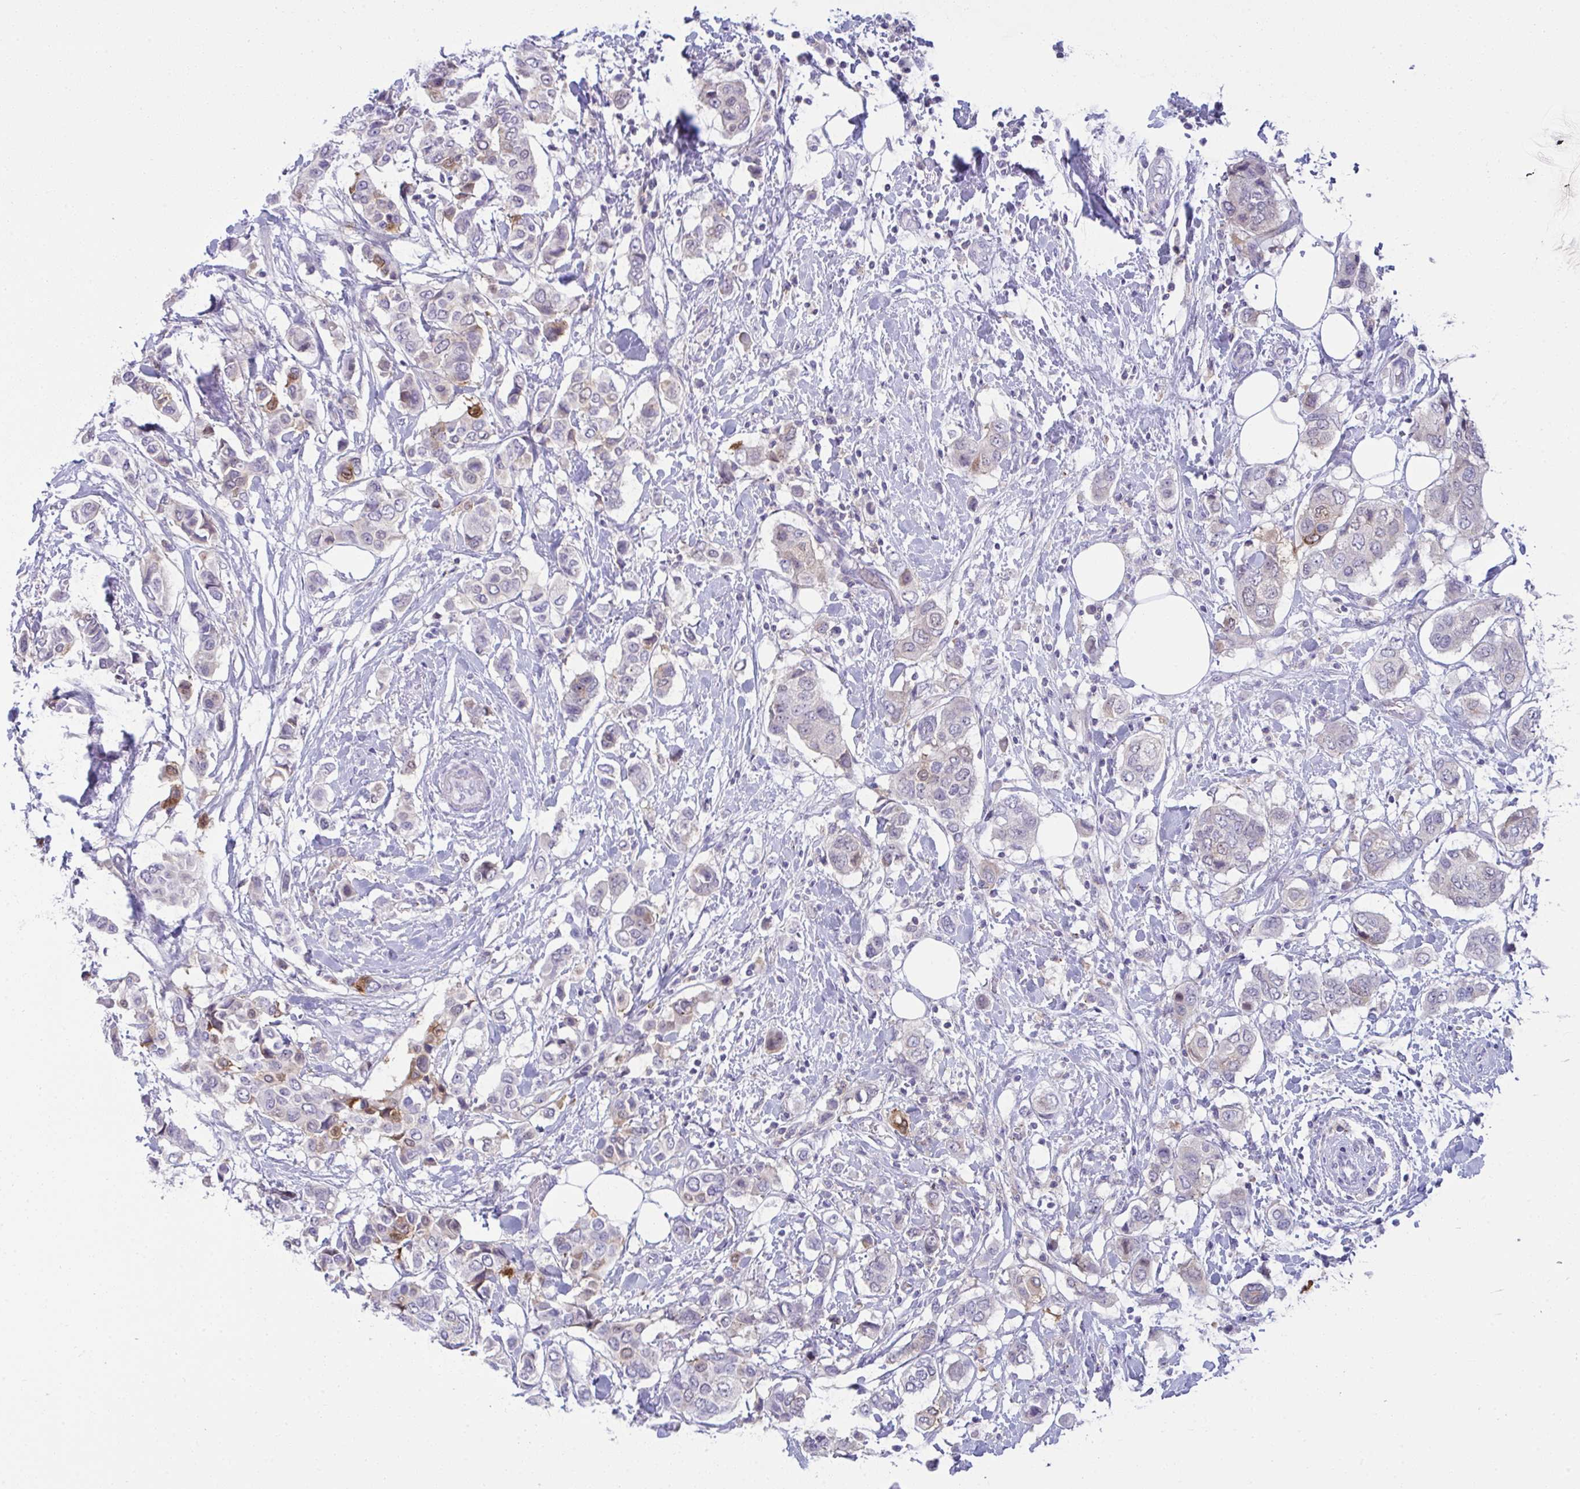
{"staining": {"intensity": "strong", "quantity": "<25%", "location": "cytoplasmic/membranous"}, "tissue": "breast cancer", "cell_type": "Tumor cells", "image_type": "cancer", "snomed": [{"axis": "morphology", "description": "Lobular carcinoma"}, {"axis": "topography", "description": "Breast"}], "caption": "A micrograph showing strong cytoplasmic/membranous staining in about <25% of tumor cells in breast lobular carcinoma, as visualized by brown immunohistochemical staining.", "gene": "RGPD5", "patient": {"sex": "female", "age": 51}}